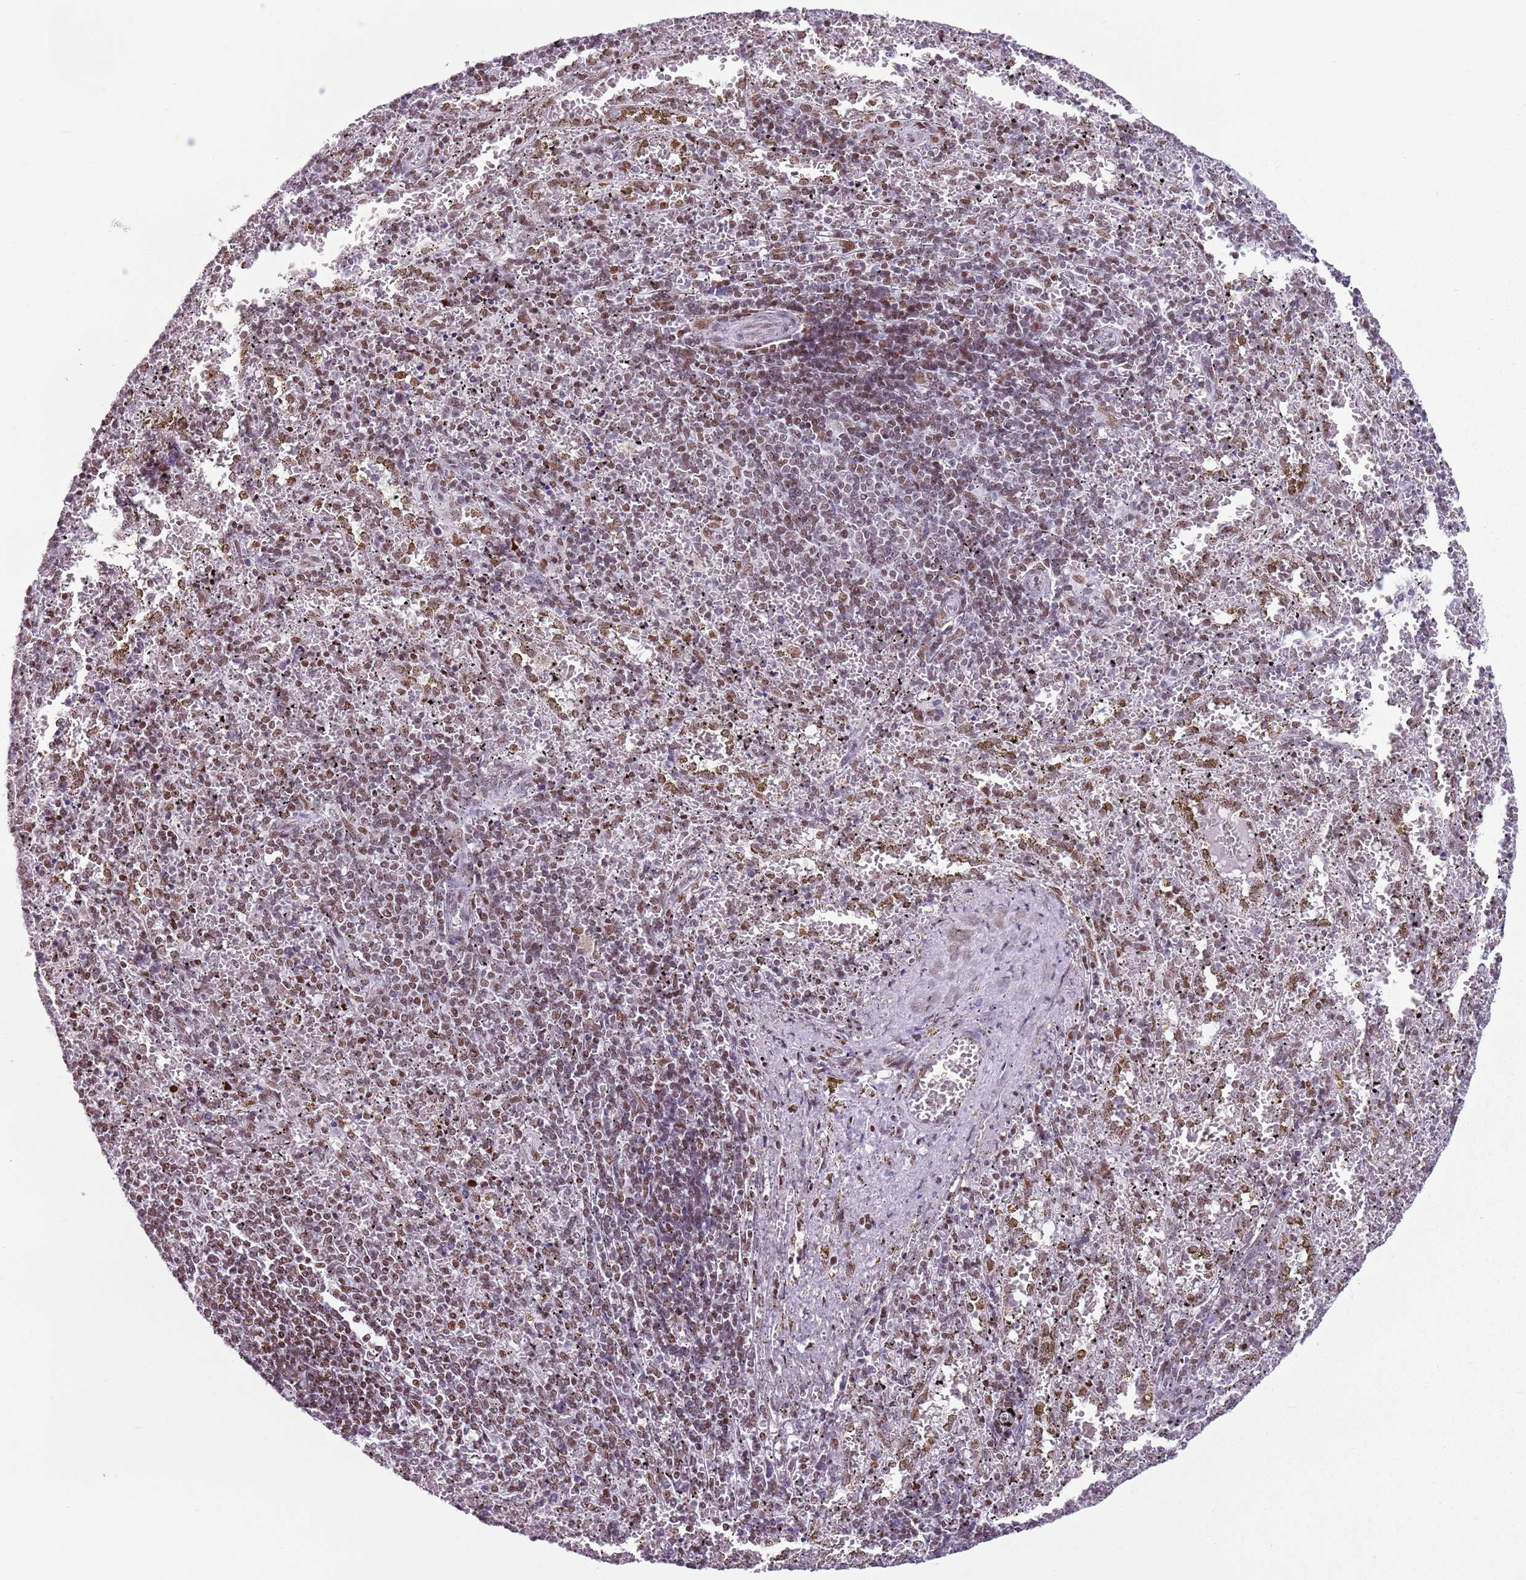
{"staining": {"intensity": "moderate", "quantity": "25%-75%", "location": "nuclear"}, "tissue": "spleen", "cell_type": "Cells in red pulp", "image_type": "normal", "snomed": [{"axis": "morphology", "description": "Normal tissue, NOS"}, {"axis": "topography", "description": "Spleen"}], "caption": "An image showing moderate nuclear staining in approximately 25%-75% of cells in red pulp in normal spleen, as visualized by brown immunohistochemical staining.", "gene": "FAM104B", "patient": {"sex": "male", "age": 11}}